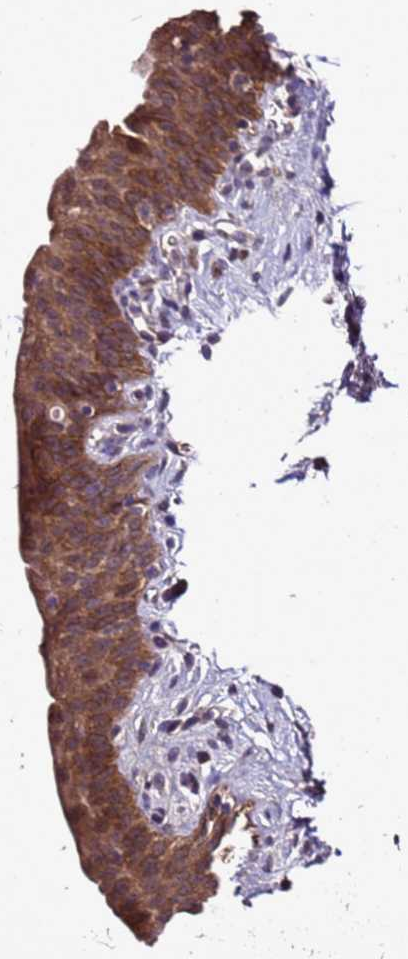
{"staining": {"intensity": "moderate", "quantity": ">75%", "location": "cytoplasmic/membranous,nuclear"}, "tissue": "urinary bladder", "cell_type": "Urothelial cells", "image_type": "normal", "snomed": [{"axis": "morphology", "description": "Normal tissue, NOS"}, {"axis": "topography", "description": "Urinary bladder"}], "caption": "An immunohistochemistry (IHC) micrograph of benign tissue is shown. Protein staining in brown shows moderate cytoplasmic/membranous,nuclear positivity in urinary bladder within urothelial cells. (IHC, brightfield microscopy, high magnification).", "gene": "ZNF329", "patient": {"sex": "male", "age": 83}}